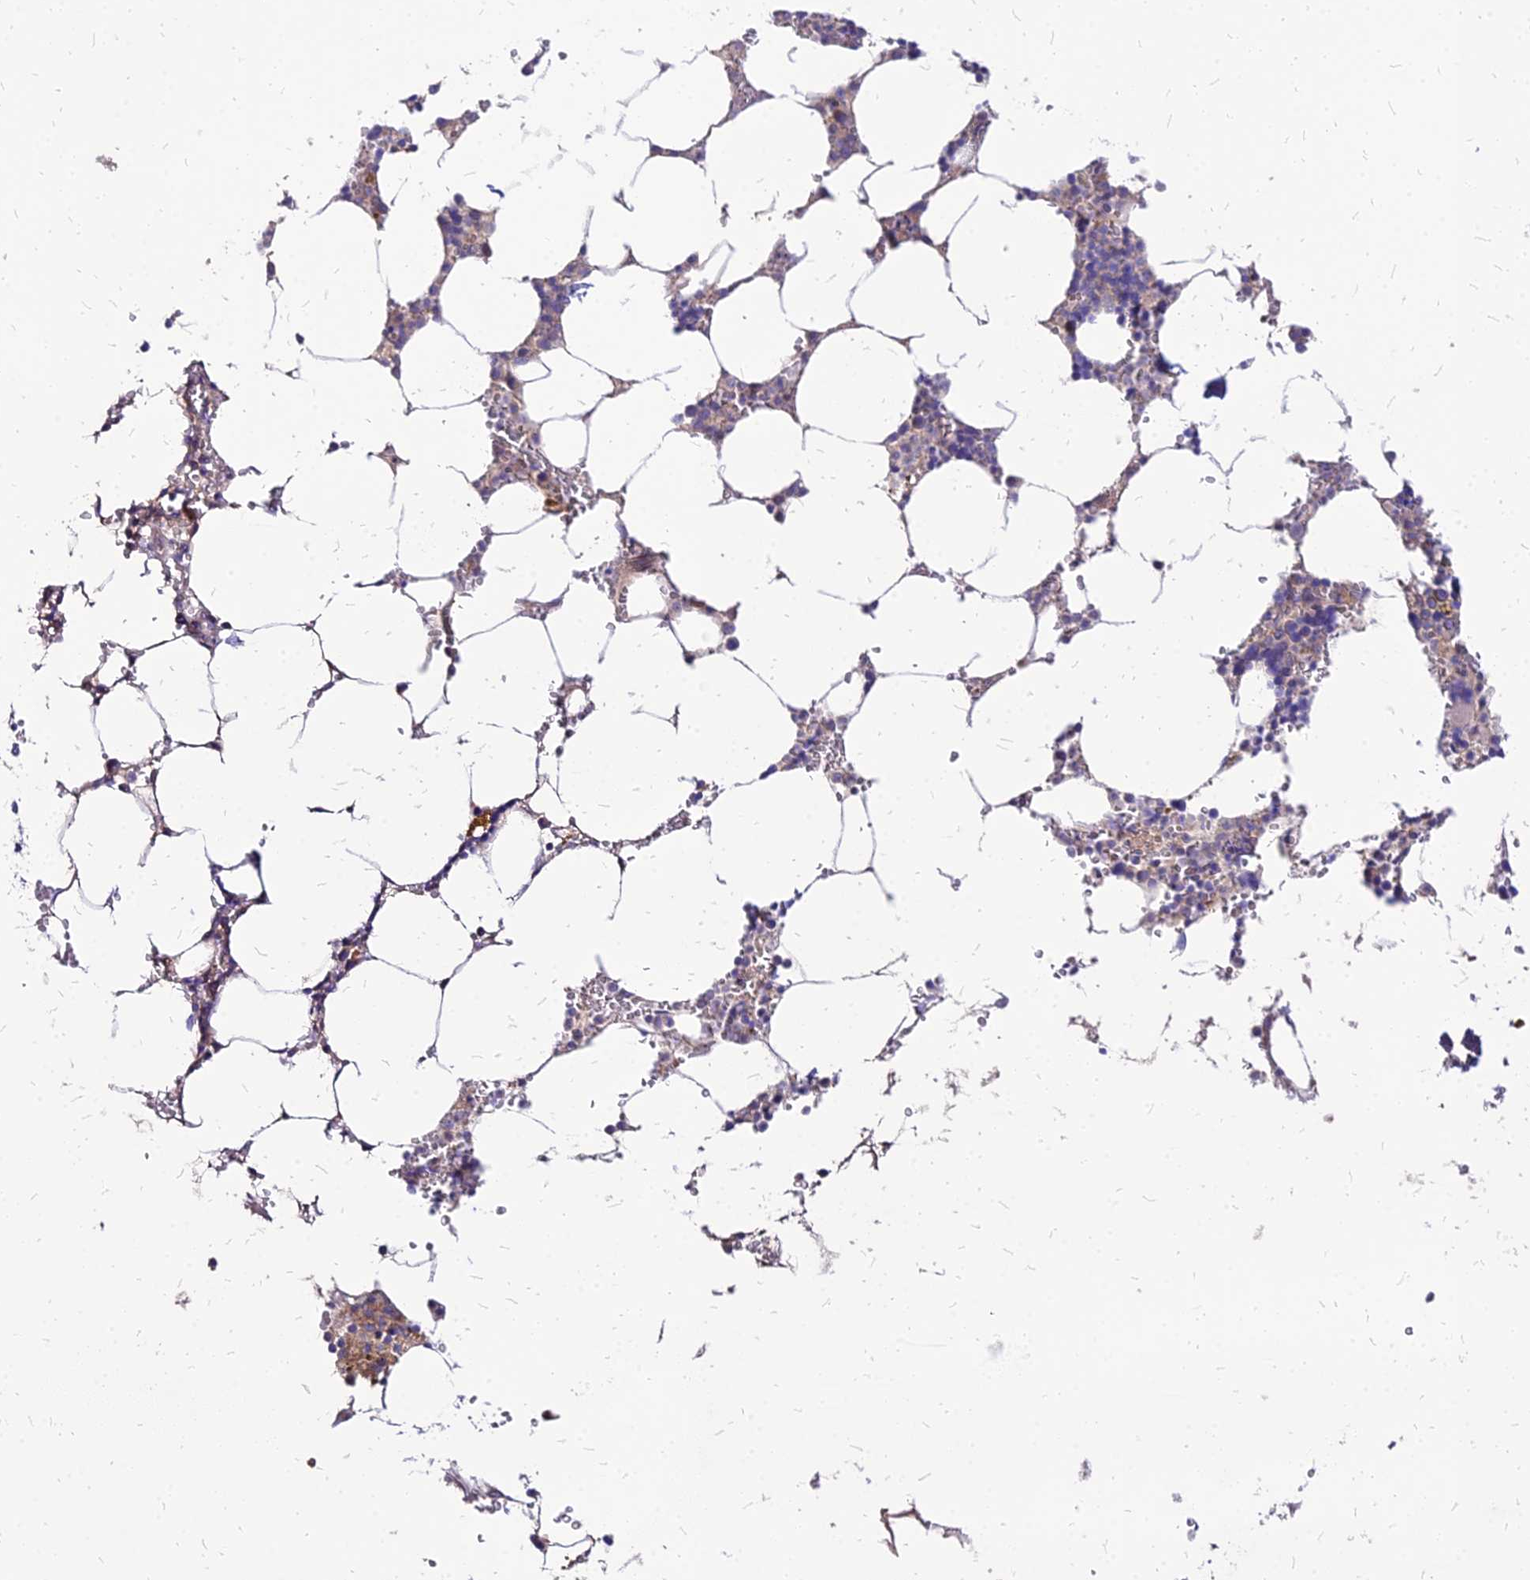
{"staining": {"intensity": "weak", "quantity": "<25%", "location": "cytoplasmic/membranous"}, "tissue": "bone marrow", "cell_type": "Hematopoietic cells", "image_type": "normal", "snomed": [{"axis": "morphology", "description": "Normal tissue, NOS"}, {"axis": "topography", "description": "Bone marrow"}], "caption": "IHC histopathology image of unremarkable bone marrow: bone marrow stained with DAB (3,3'-diaminobenzidine) reveals no significant protein expression in hematopoietic cells.", "gene": "COMMD10", "patient": {"sex": "male", "age": 70}}